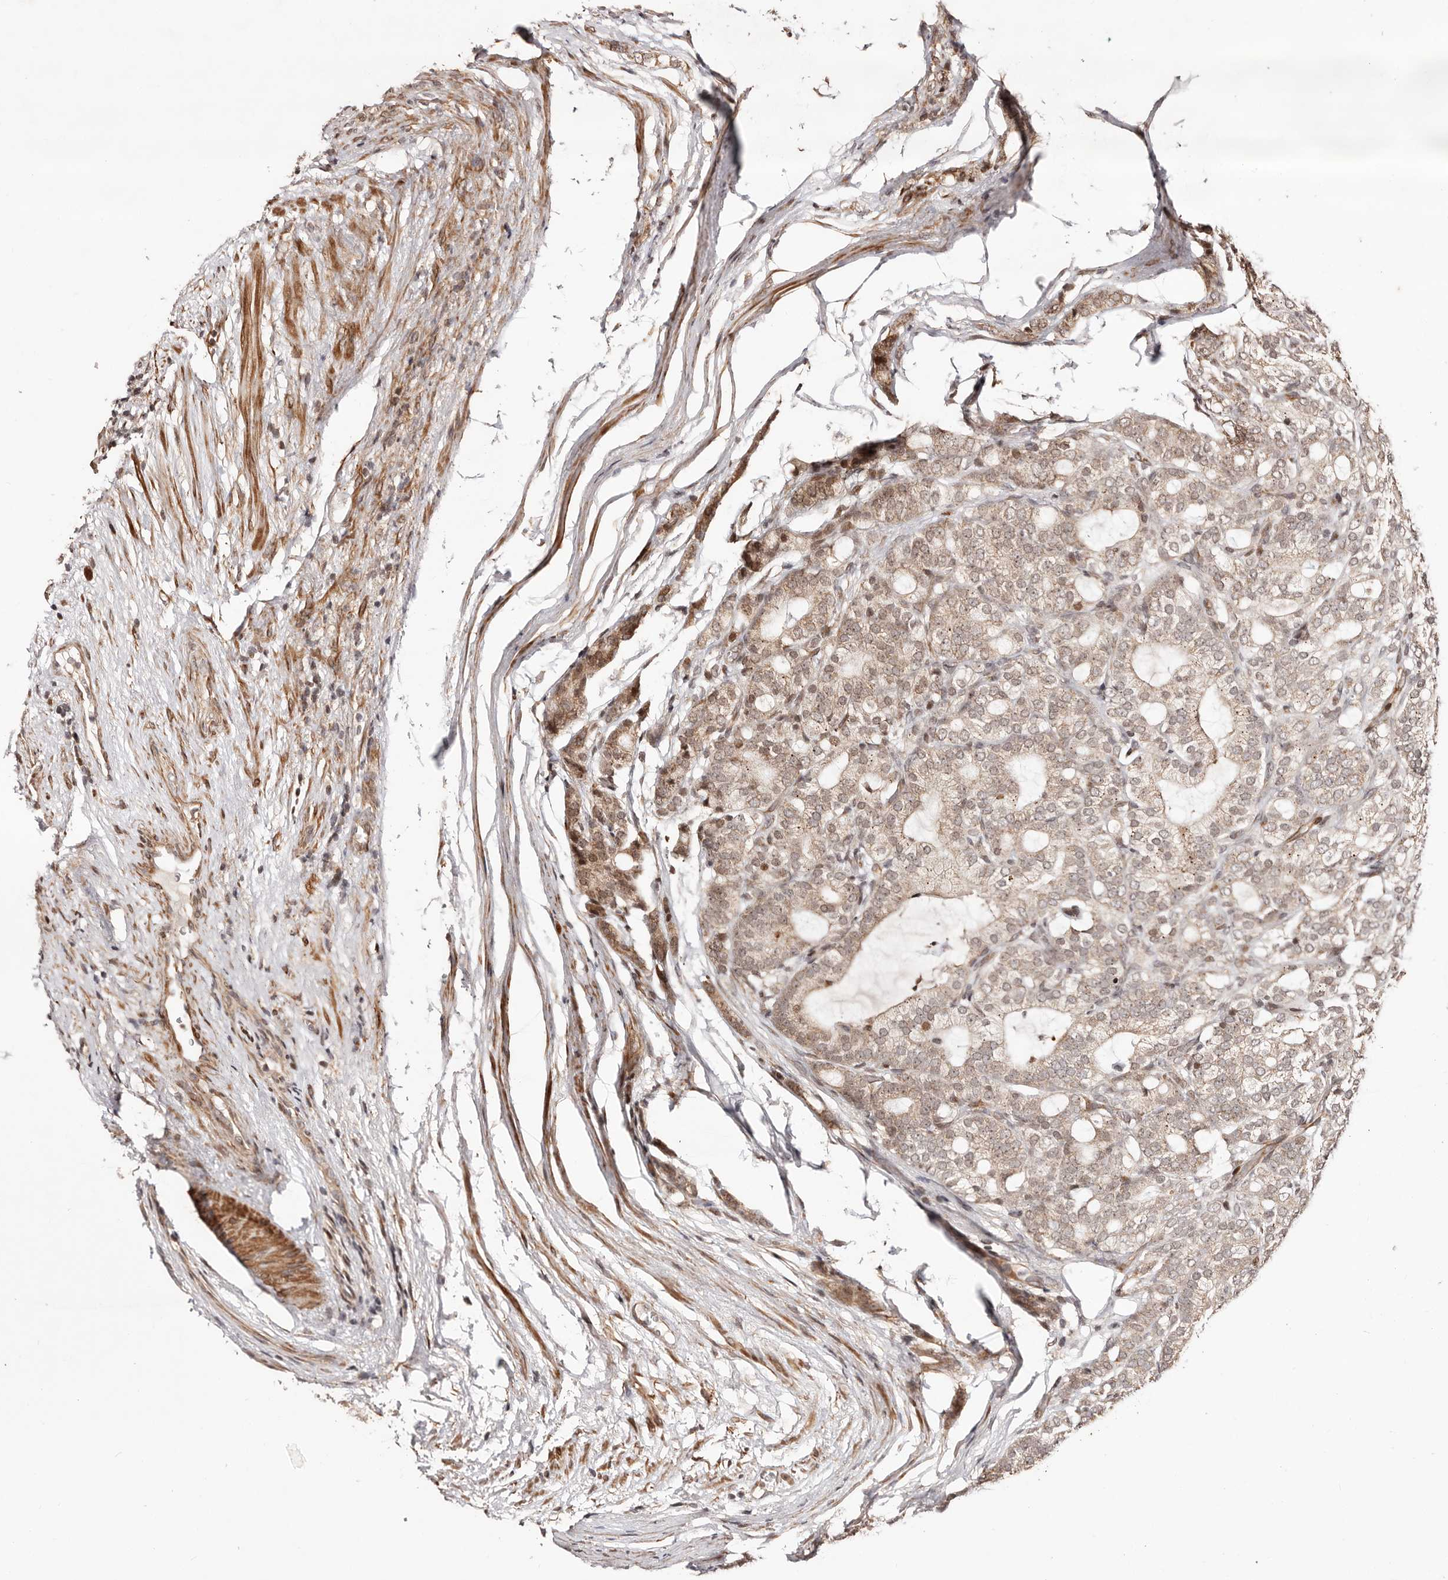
{"staining": {"intensity": "weak", "quantity": ">75%", "location": "cytoplasmic/membranous"}, "tissue": "prostate cancer", "cell_type": "Tumor cells", "image_type": "cancer", "snomed": [{"axis": "morphology", "description": "Adenocarcinoma, High grade"}, {"axis": "topography", "description": "Prostate"}], "caption": "Immunohistochemical staining of prostate high-grade adenocarcinoma reveals low levels of weak cytoplasmic/membranous protein positivity in approximately >75% of tumor cells.", "gene": "HIVEP3", "patient": {"sex": "male", "age": 57}}